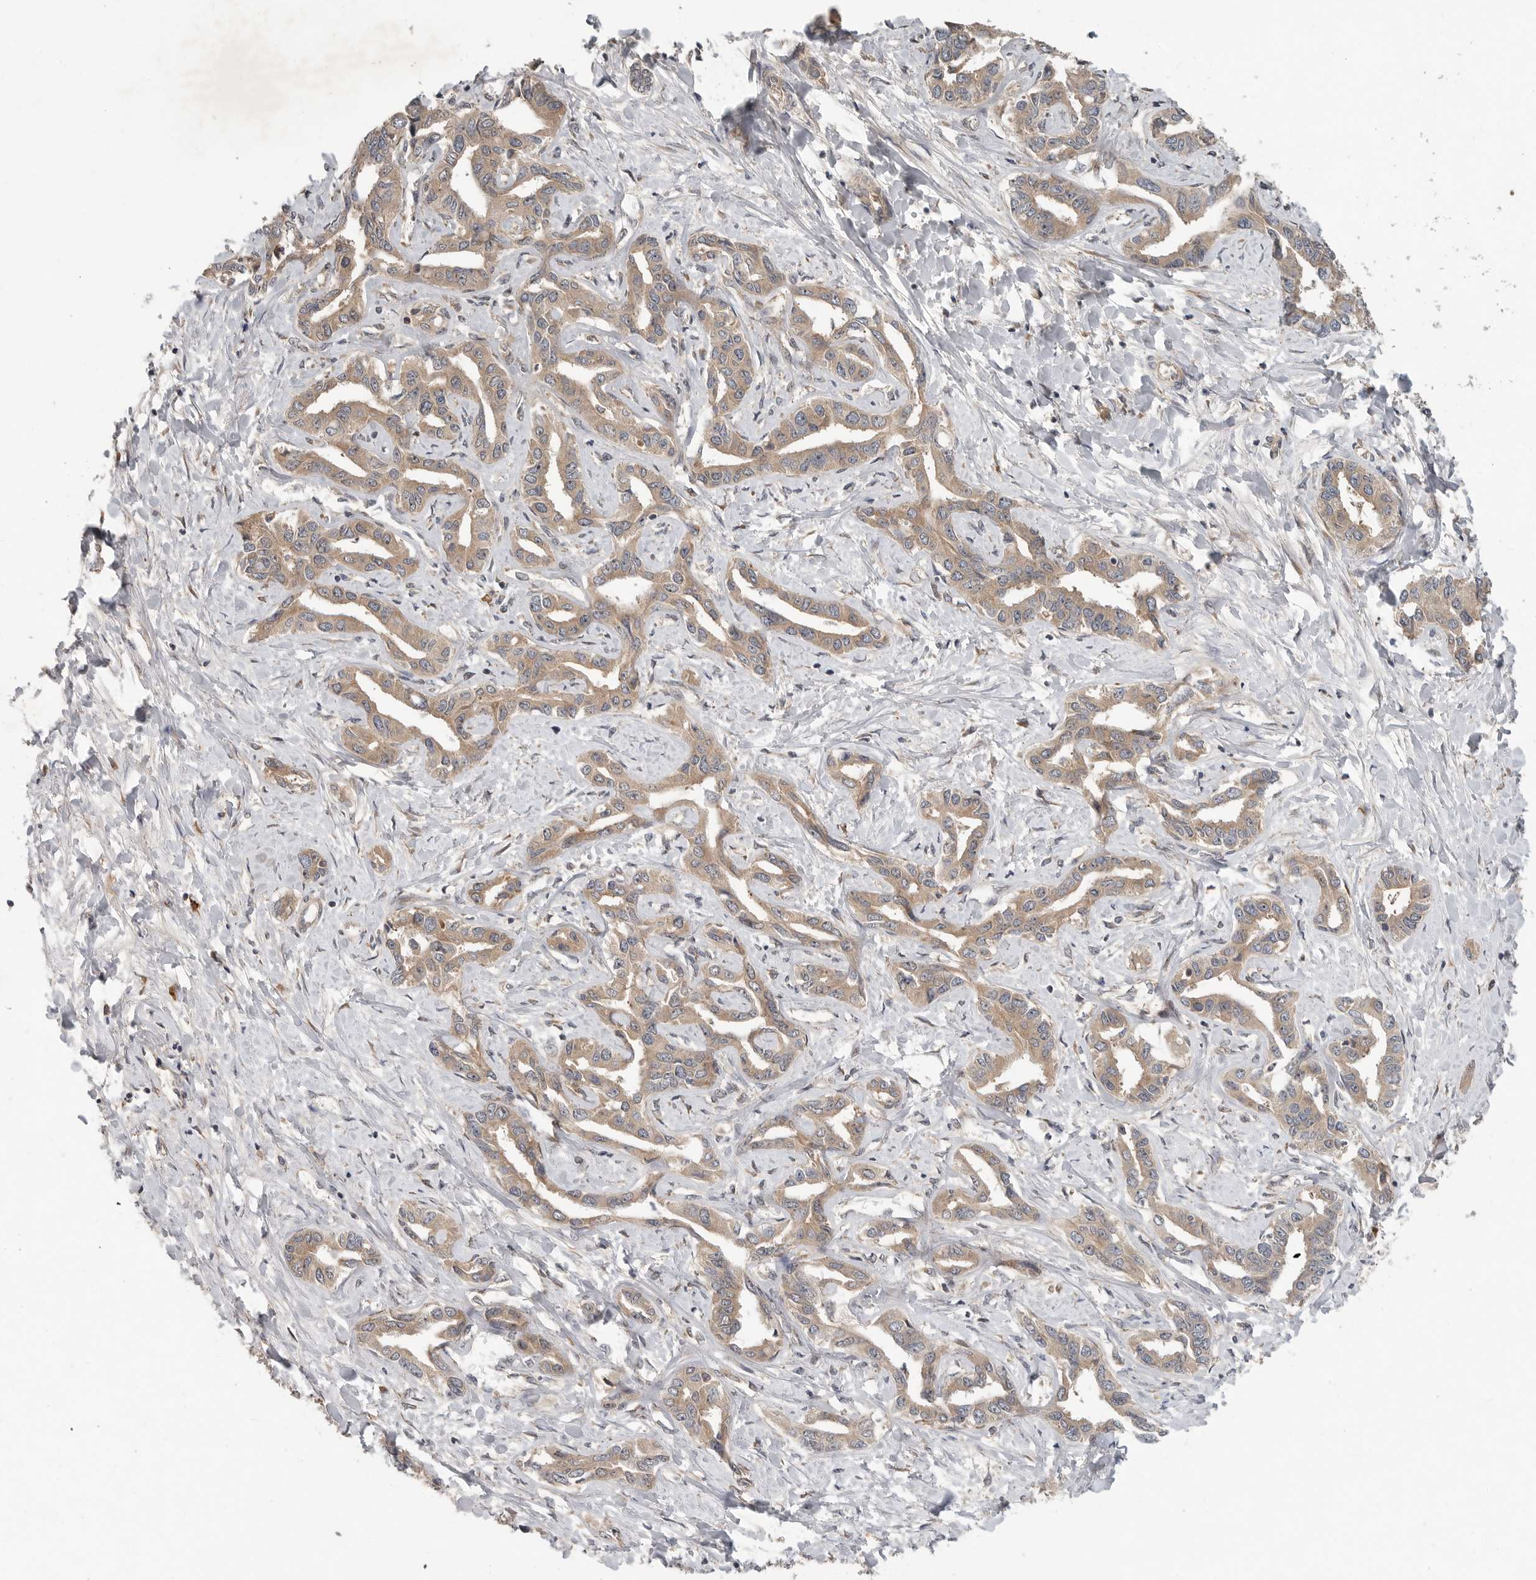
{"staining": {"intensity": "moderate", "quantity": ">75%", "location": "cytoplasmic/membranous"}, "tissue": "liver cancer", "cell_type": "Tumor cells", "image_type": "cancer", "snomed": [{"axis": "morphology", "description": "Cholangiocarcinoma"}, {"axis": "topography", "description": "Liver"}], "caption": "The image displays immunohistochemical staining of cholangiocarcinoma (liver). There is moderate cytoplasmic/membranous staining is appreciated in about >75% of tumor cells. (IHC, brightfield microscopy, high magnification).", "gene": "OSBPL9", "patient": {"sex": "male", "age": 59}}